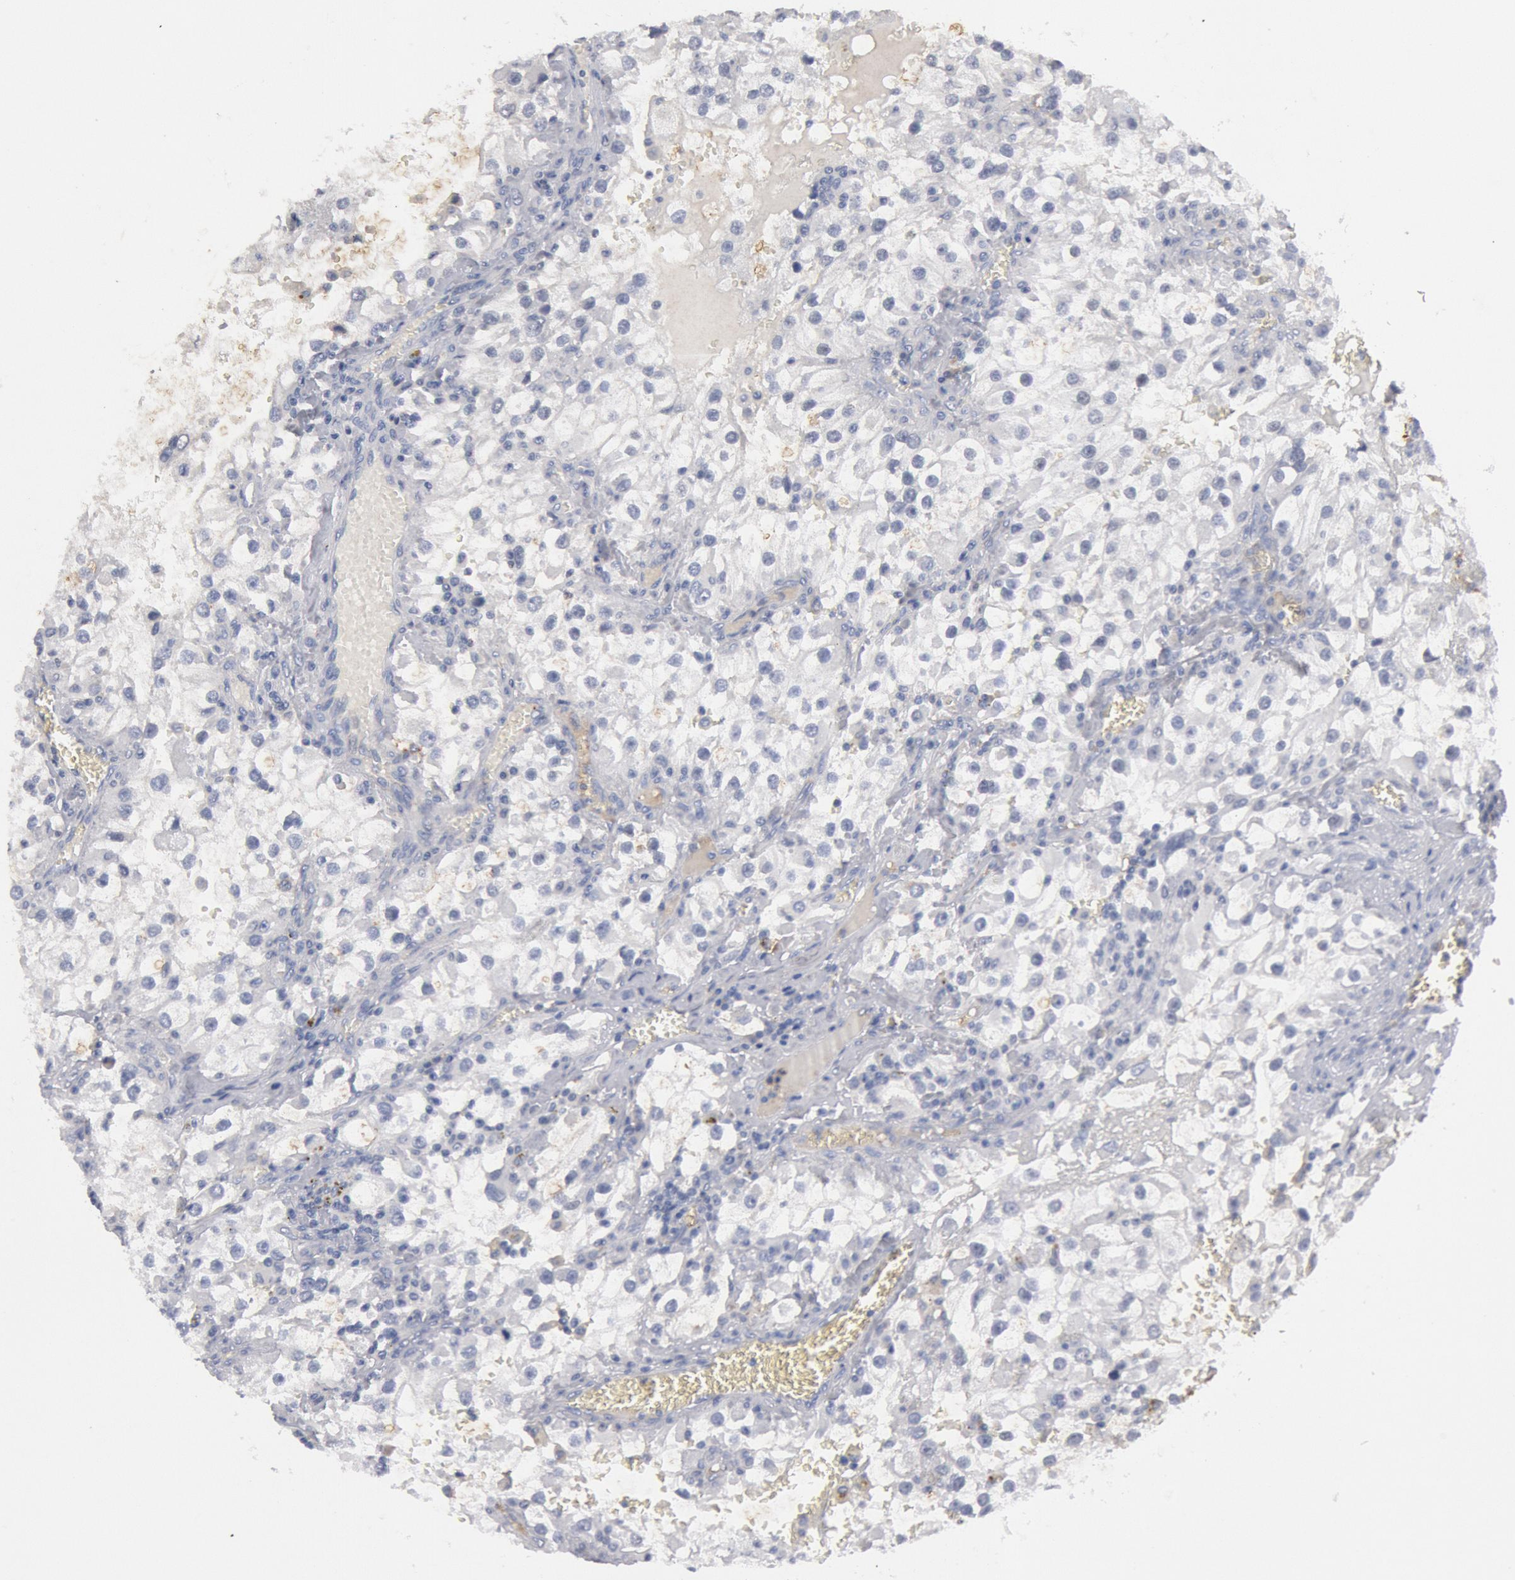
{"staining": {"intensity": "negative", "quantity": "none", "location": "none"}, "tissue": "renal cancer", "cell_type": "Tumor cells", "image_type": "cancer", "snomed": [{"axis": "morphology", "description": "Adenocarcinoma, NOS"}, {"axis": "topography", "description": "Kidney"}], "caption": "An IHC micrograph of renal cancer (adenocarcinoma) is shown. There is no staining in tumor cells of renal cancer (adenocarcinoma). The staining was performed using DAB (3,3'-diaminobenzidine) to visualize the protein expression in brown, while the nuclei were stained in blue with hematoxylin (Magnification: 20x).", "gene": "FOXA2", "patient": {"sex": "female", "age": 52}}